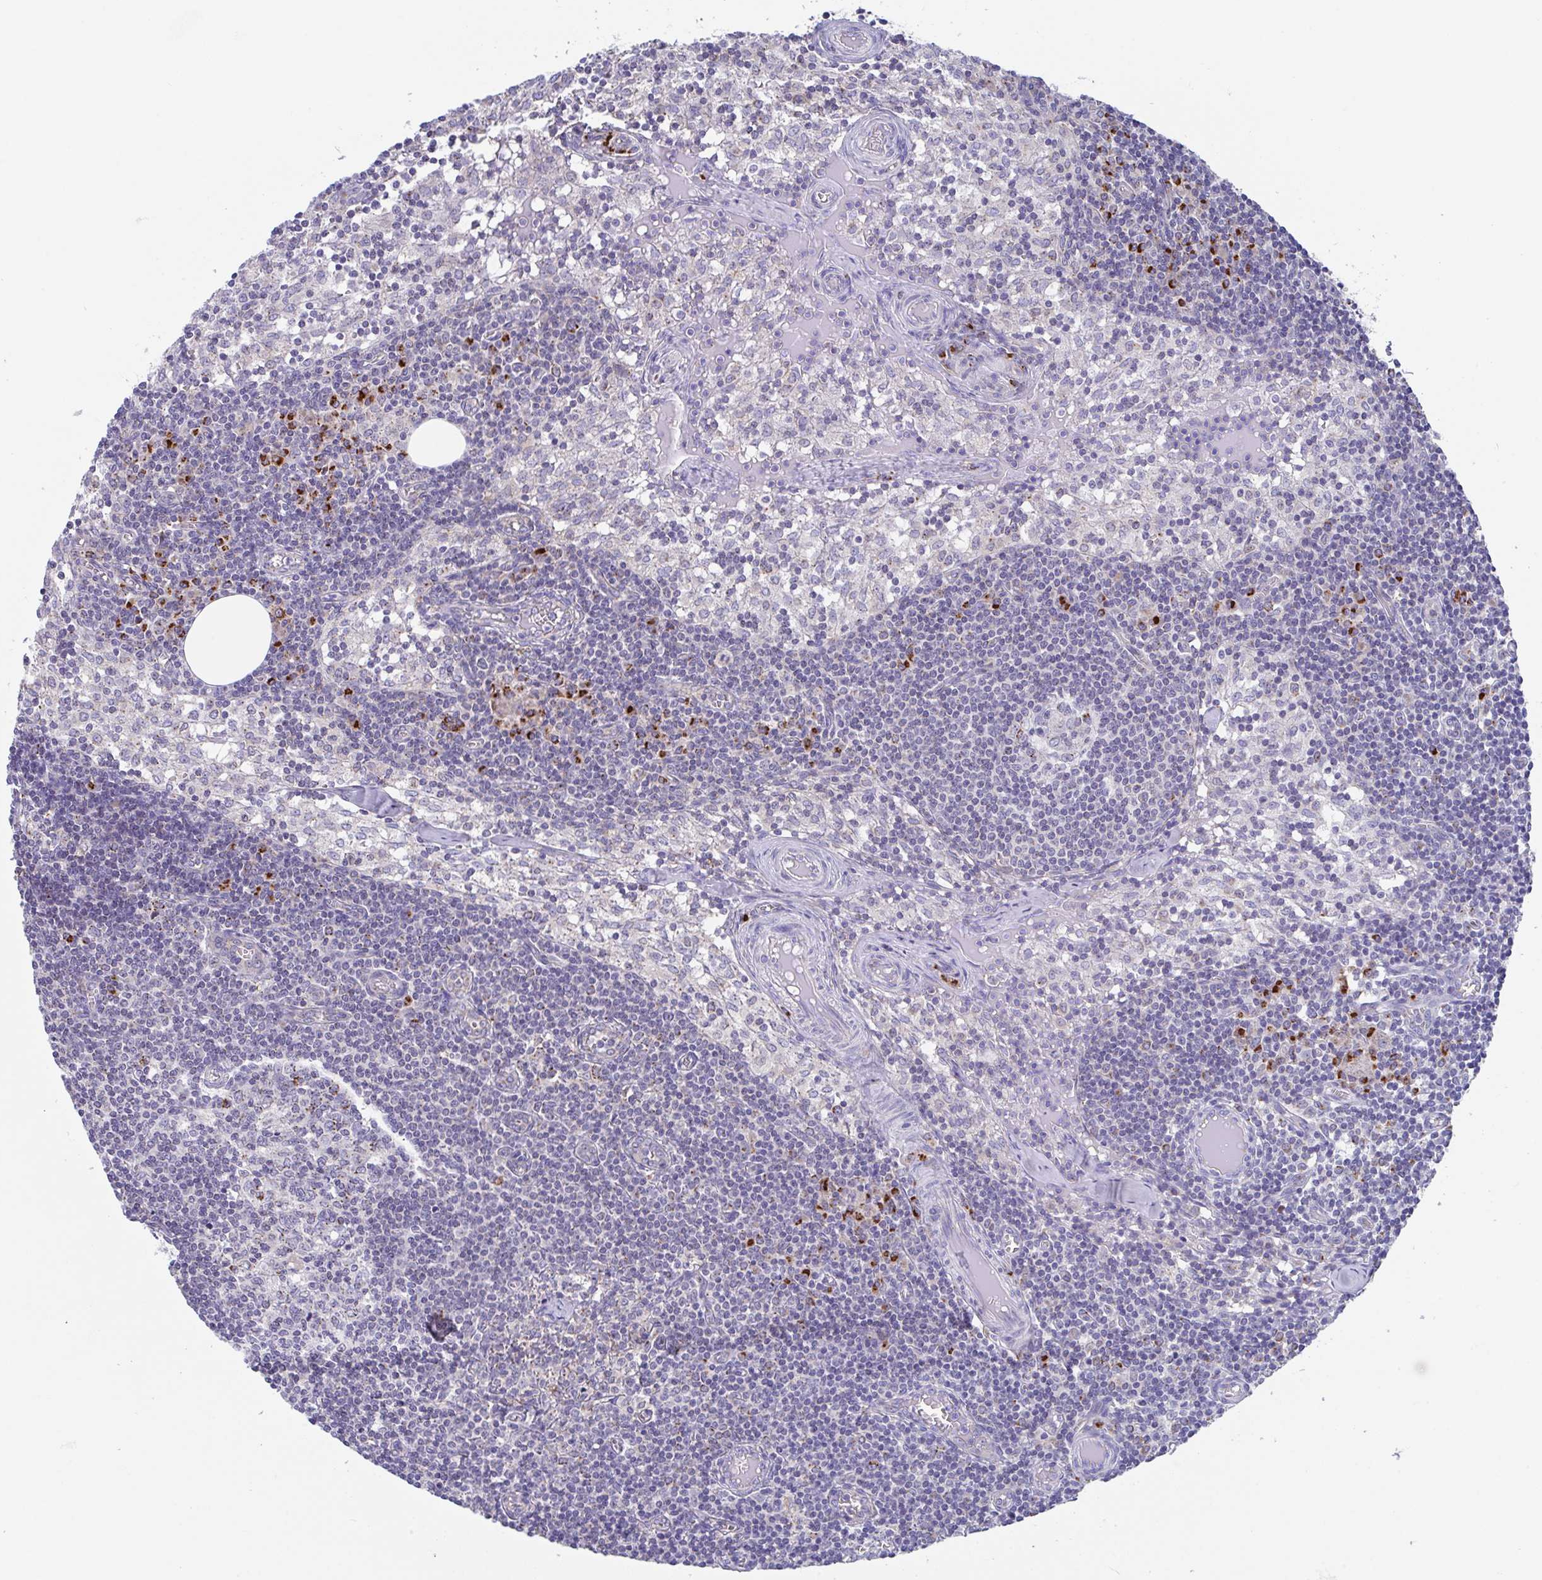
{"staining": {"intensity": "strong", "quantity": "<25%", "location": "cytoplasmic/membranous"}, "tissue": "lymph node", "cell_type": "Germinal center cells", "image_type": "normal", "snomed": [{"axis": "morphology", "description": "Normal tissue, NOS"}, {"axis": "topography", "description": "Lymph node"}], "caption": "Immunohistochemical staining of benign human lymph node exhibits medium levels of strong cytoplasmic/membranous expression in approximately <25% of germinal center cells. Nuclei are stained in blue.", "gene": "PROSER3", "patient": {"sex": "female", "age": 31}}